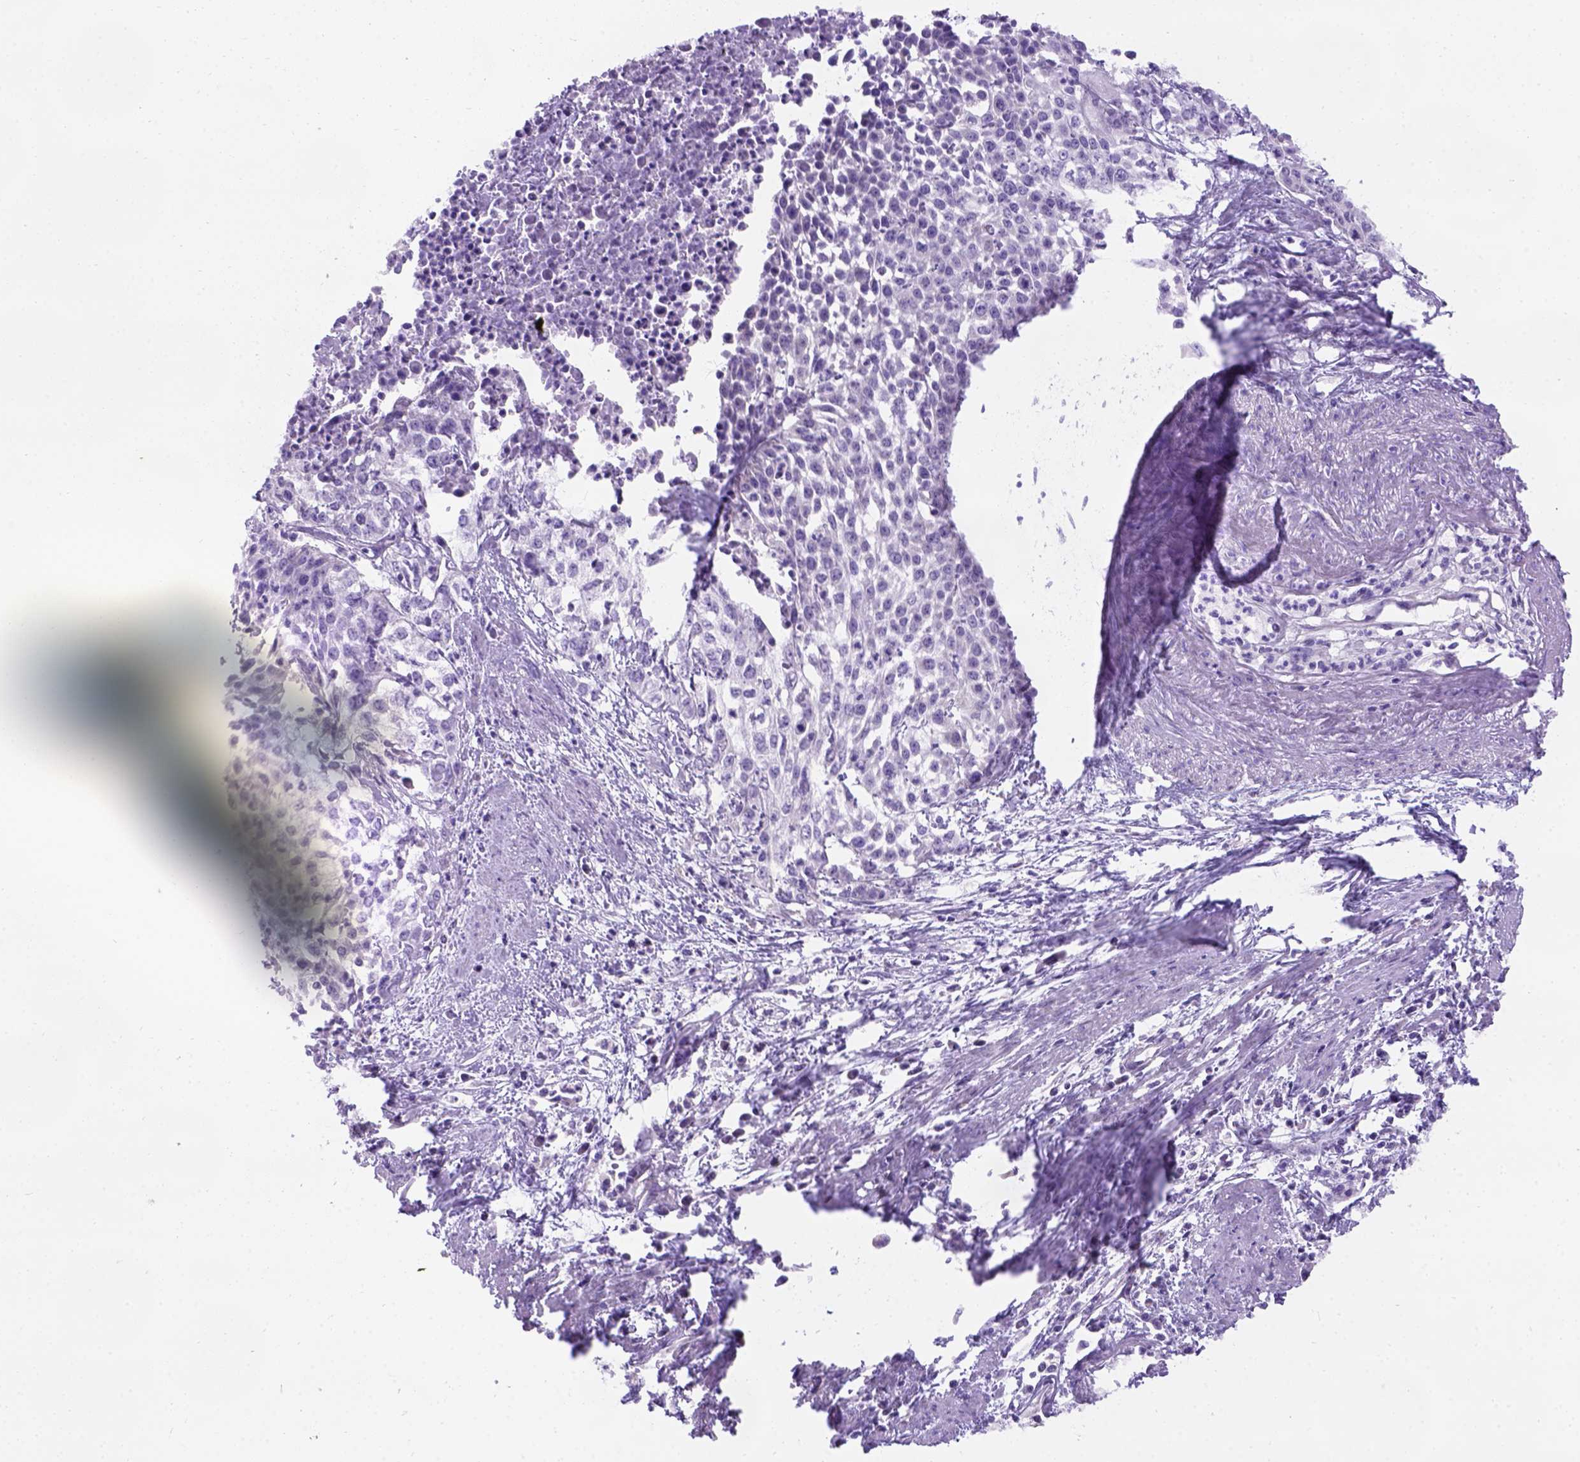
{"staining": {"intensity": "negative", "quantity": "none", "location": "none"}, "tissue": "cervical cancer", "cell_type": "Tumor cells", "image_type": "cancer", "snomed": [{"axis": "morphology", "description": "Squamous cell carcinoma, NOS"}, {"axis": "topography", "description": "Cervix"}], "caption": "This is a micrograph of IHC staining of cervical cancer, which shows no staining in tumor cells. Brightfield microscopy of immunohistochemistry (IHC) stained with DAB (brown) and hematoxylin (blue), captured at high magnification.", "gene": "L2HGDH", "patient": {"sex": "female", "age": 39}}